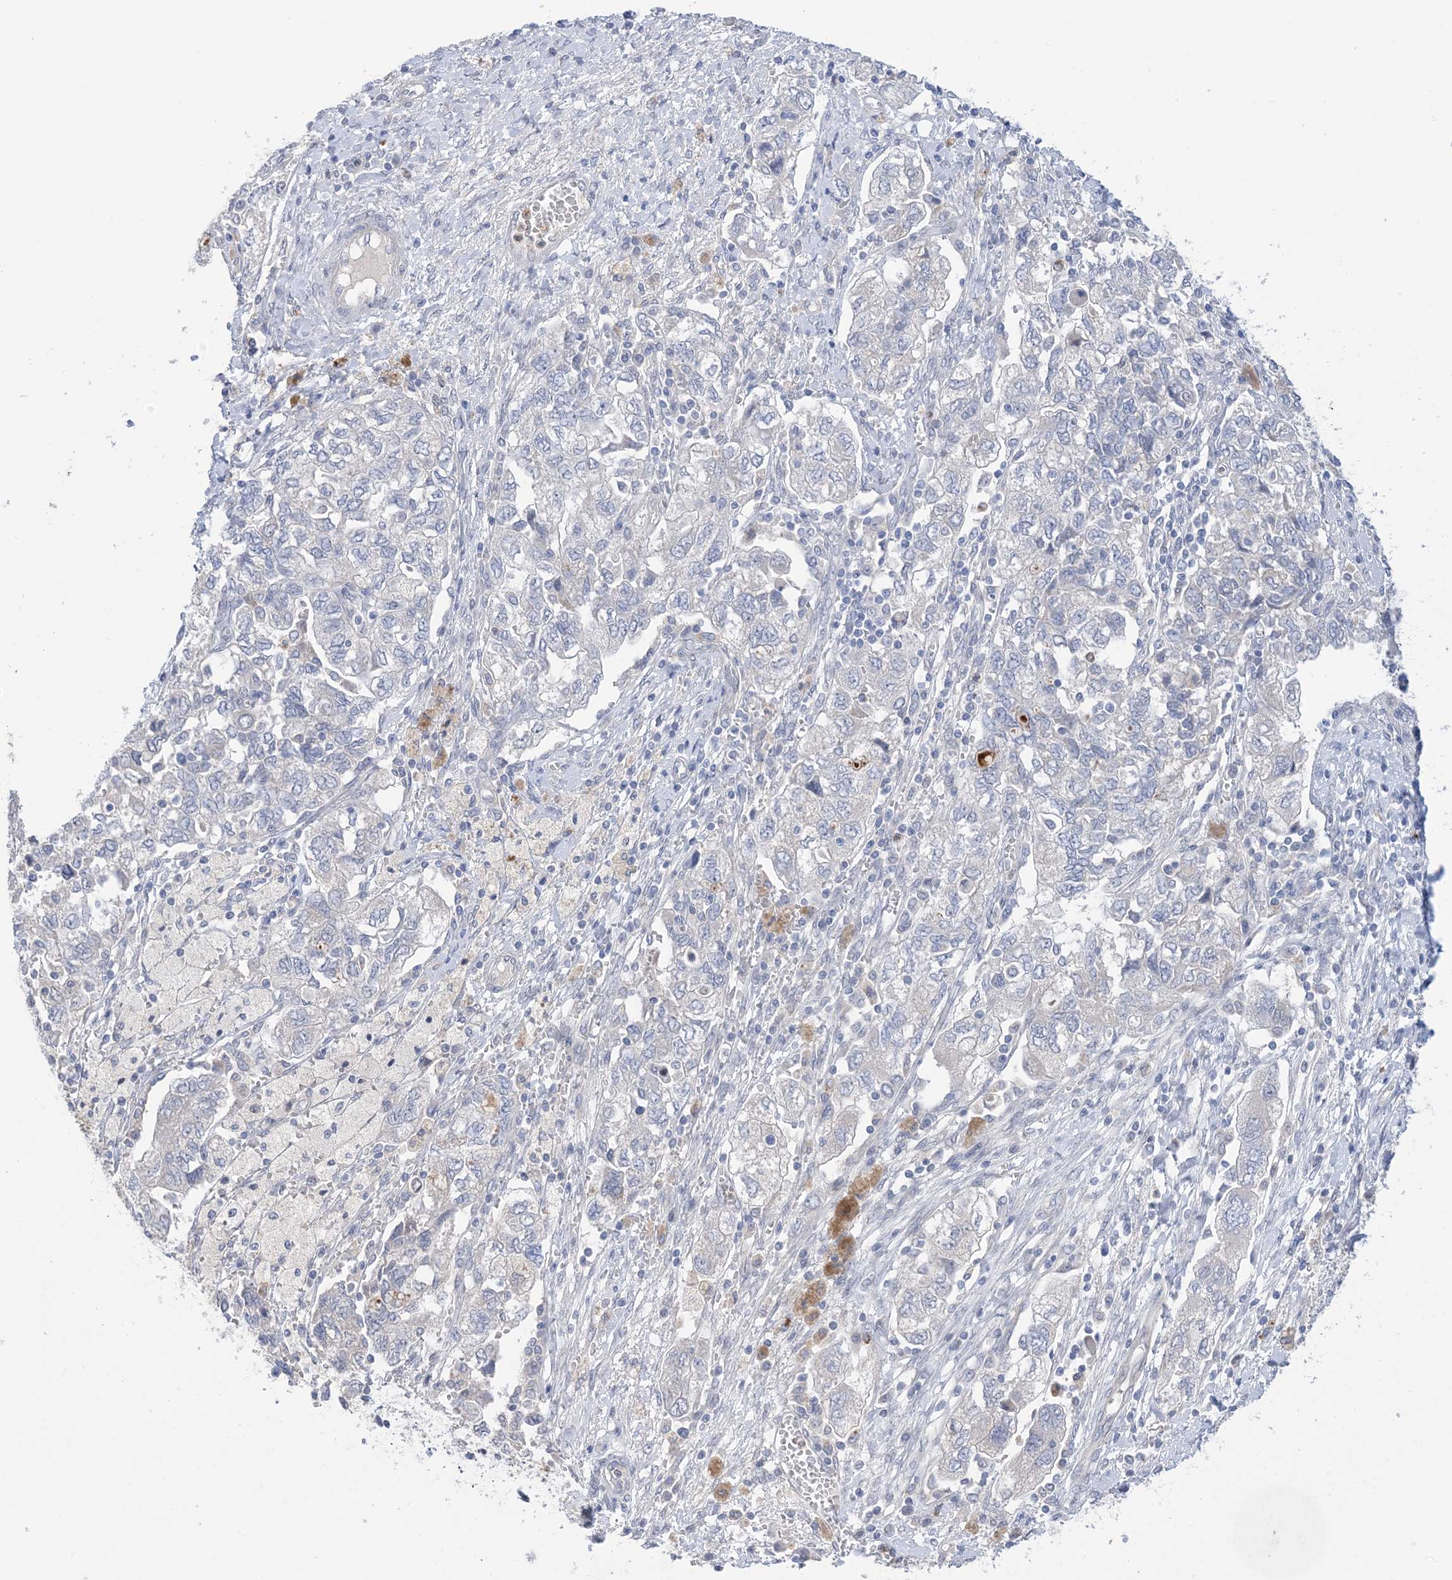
{"staining": {"intensity": "negative", "quantity": "none", "location": "none"}, "tissue": "ovarian cancer", "cell_type": "Tumor cells", "image_type": "cancer", "snomed": [{"axis": "morphology", "description": "Carcinoma, NOS"}, {"axis": "morphology", "description": "Cystadenocarcinoma, serous, NOS"}, {"axis": "topography", "description": "Ovary"}], "caption": "Ovarian cancer (carcinoma) was stained to show a protein in brown. There is no significant staining in tumor cells.", "gene": "TTYH1", "patient": {"sex": "female", "age": 69}}